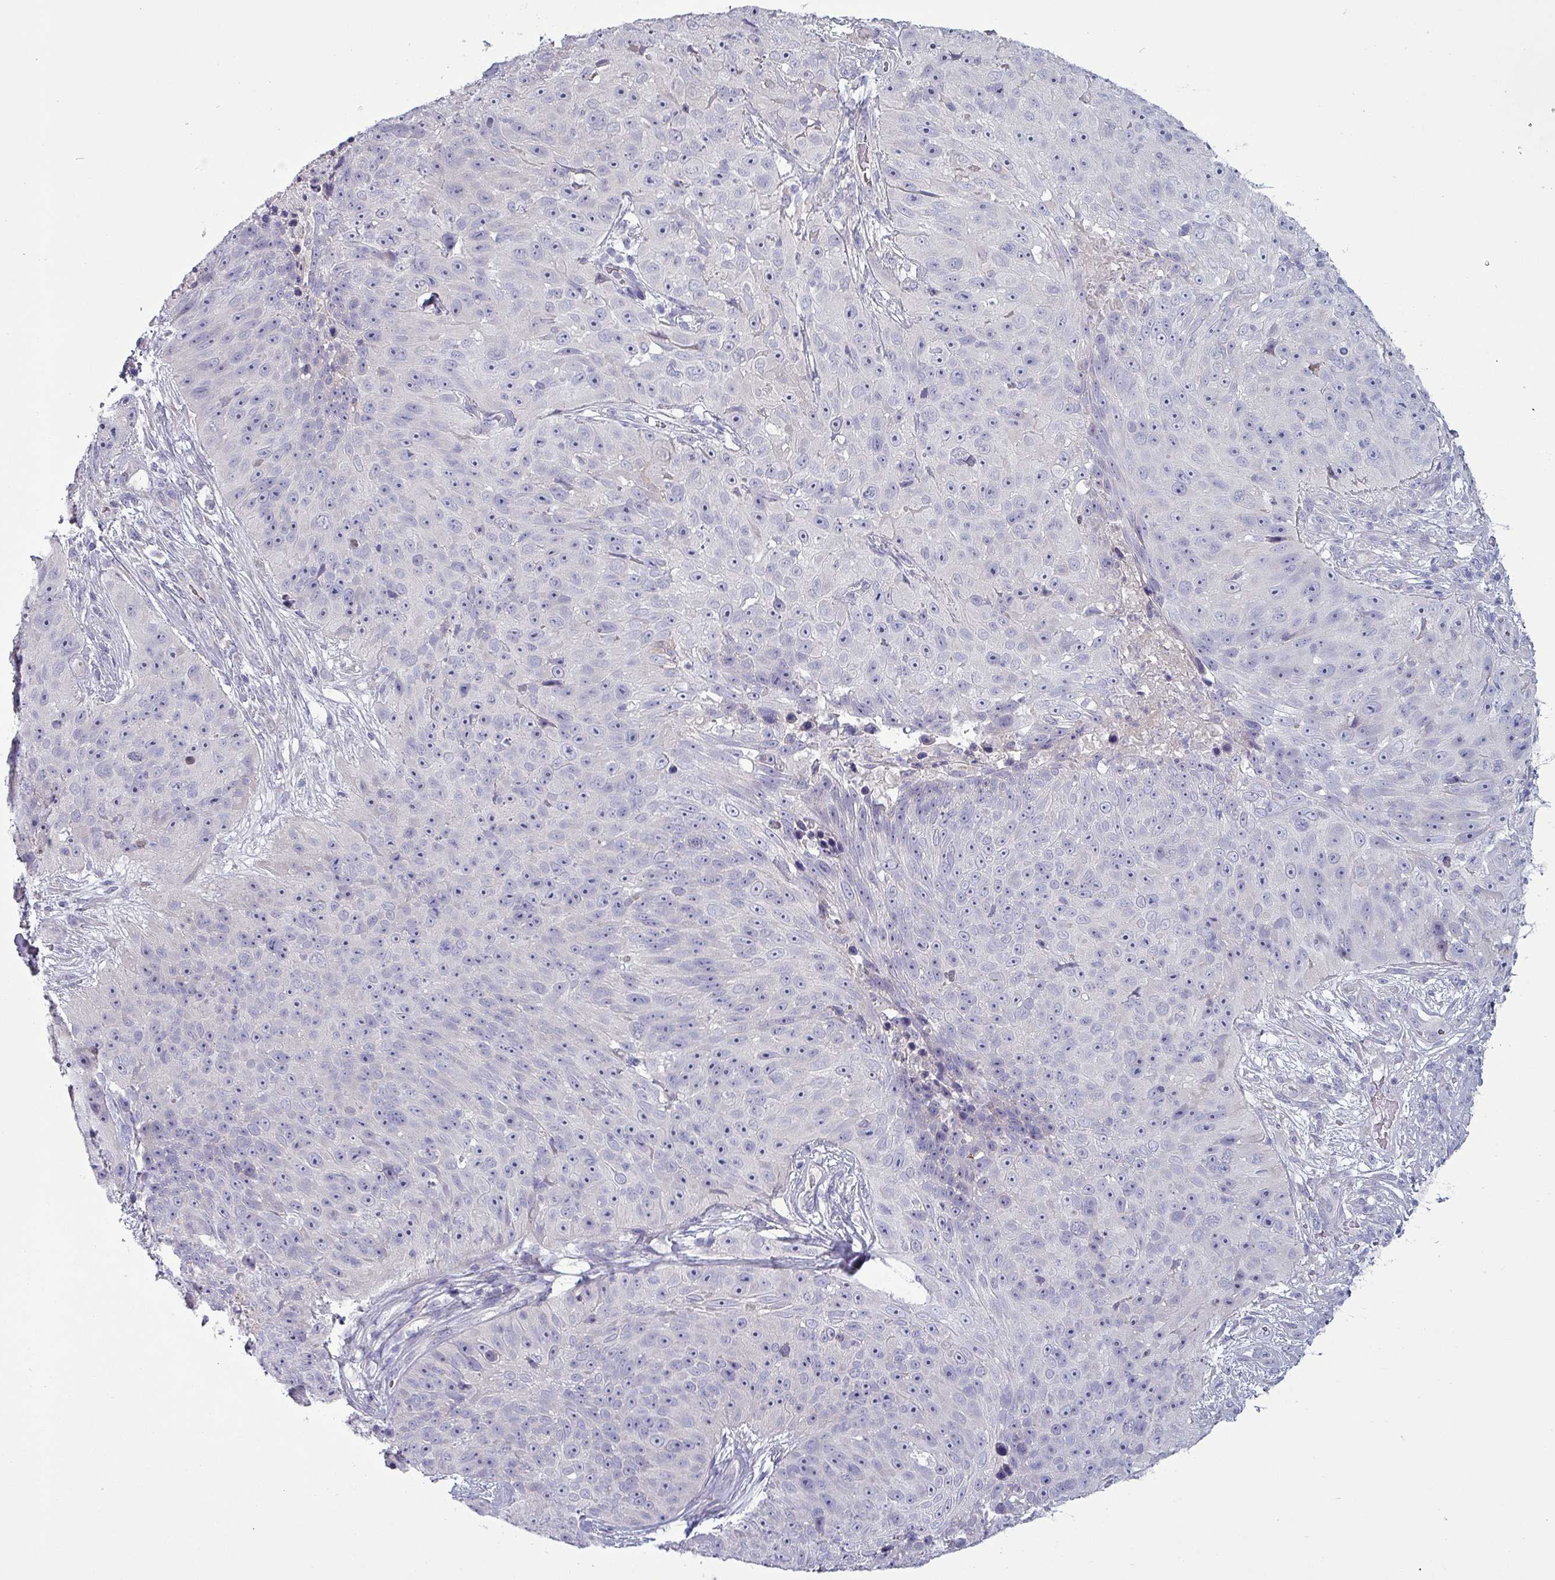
{"staining": {"intensity": "negative", "quantity": "none", "location": "none"}, "tissue": "skin cancer", "cell_type": "Tumor cells", "image_type": "cancer", "snomed": [{"axis": "morphology", "description": "Squamous cell carcinoma, NOS"}, {"axis": "topography", "description": "Skin"}], "caption": "Skin cancer (squamous cell carcinoma) stained for a protein using IHC reveals no positivity tumor cells.", "gene": "HSD3B7", "patient": {"sex": "female", "age": 87}}